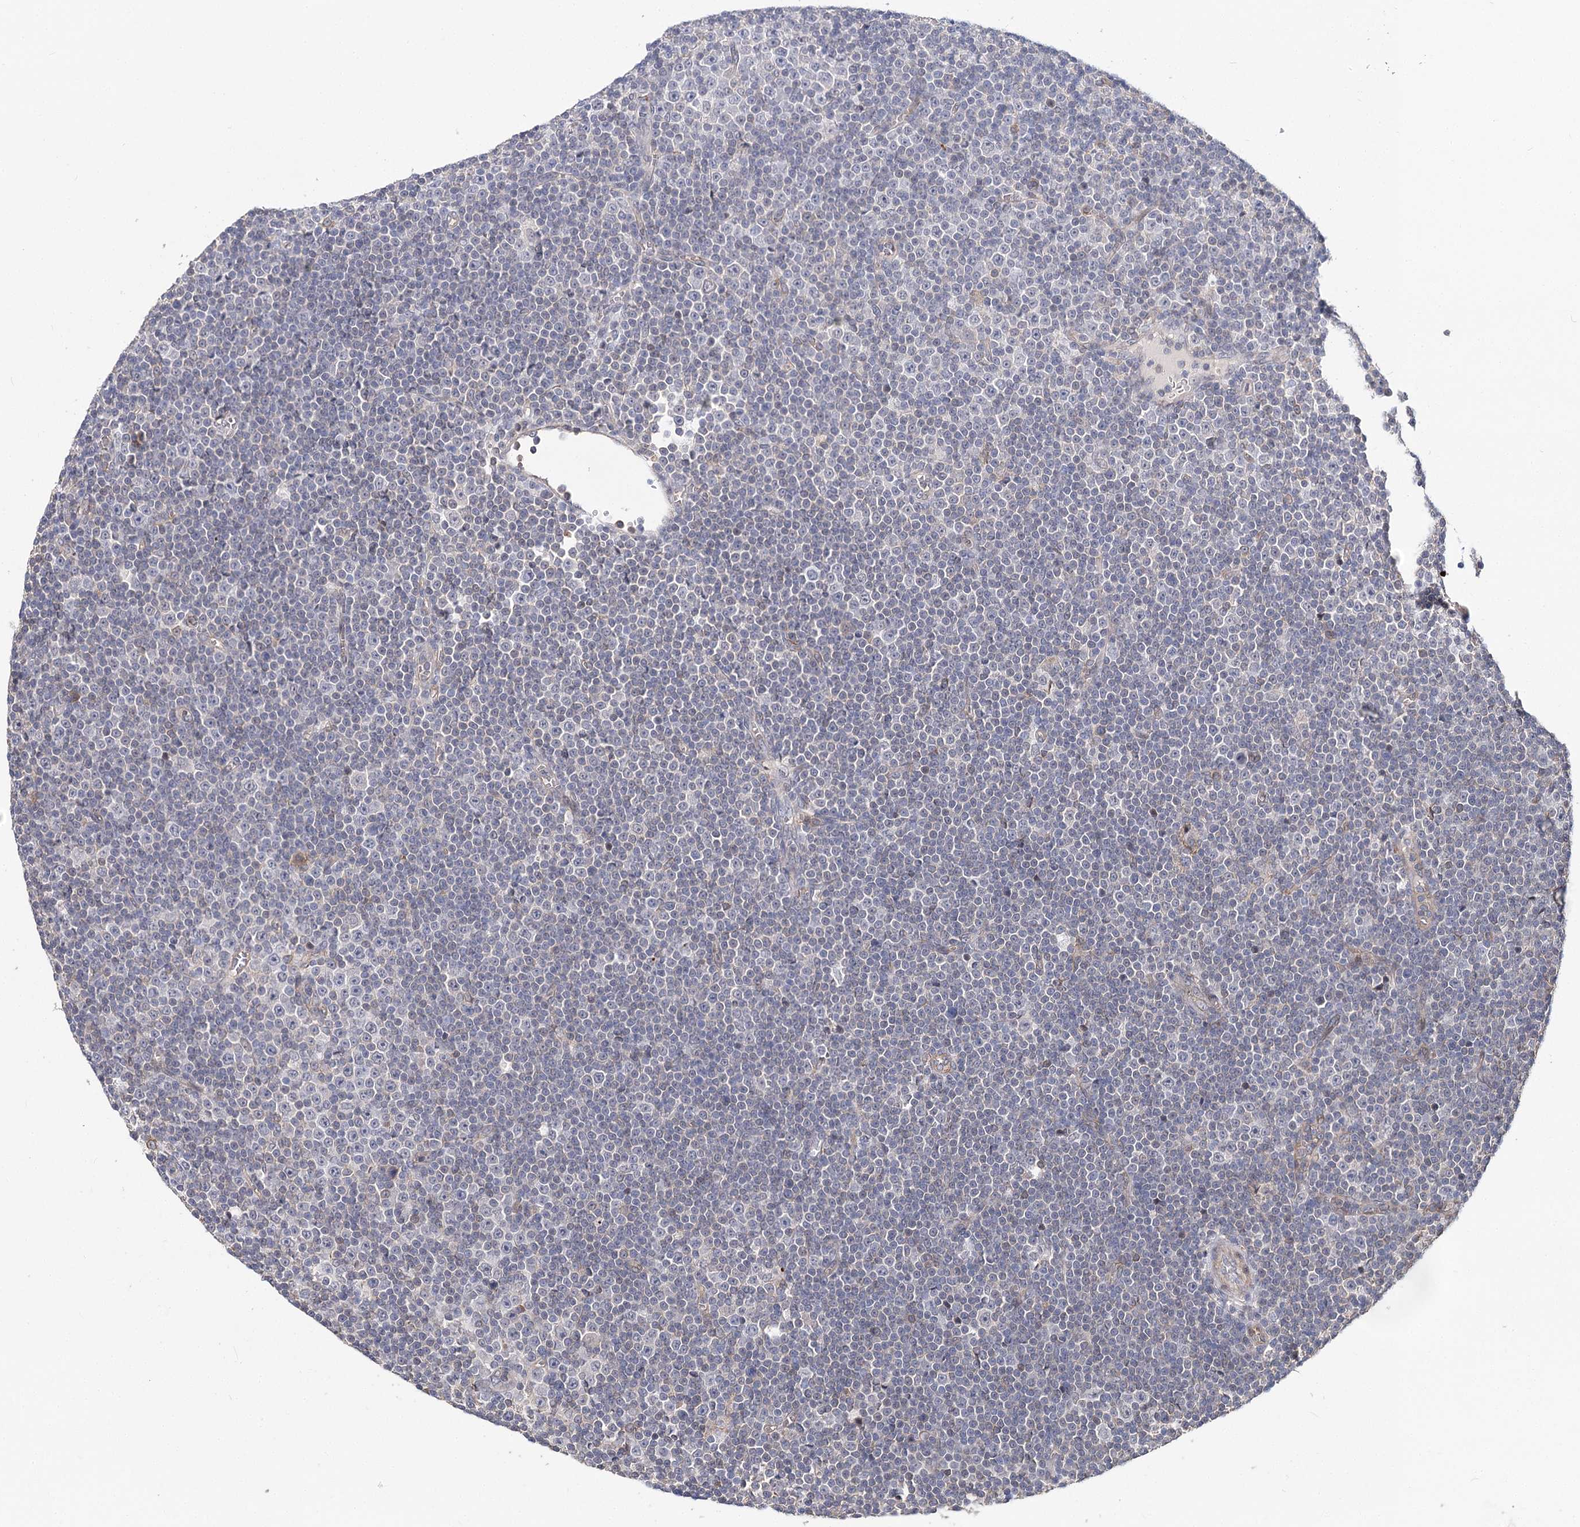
{"staining": {"intensity": "negative", "quantity": "none", "location": "none"}, "tissue": "lymphoma", "cell_type": "Tumor cells", "image_type": "cancer", "snomed": [{"axis": "morphology", "description": "Malignant lymphoma, non-Hodgkin's type, Low grade"}, {"axis": "topography", "description": "Lymph node"}], "caption": "Tumor cells are negative for brown protein staining in low-grade malignant lymphoma, non-Hodgkin's type.", "gene": "TMEM218", "patient": {"sex": "female", "age": 67}}